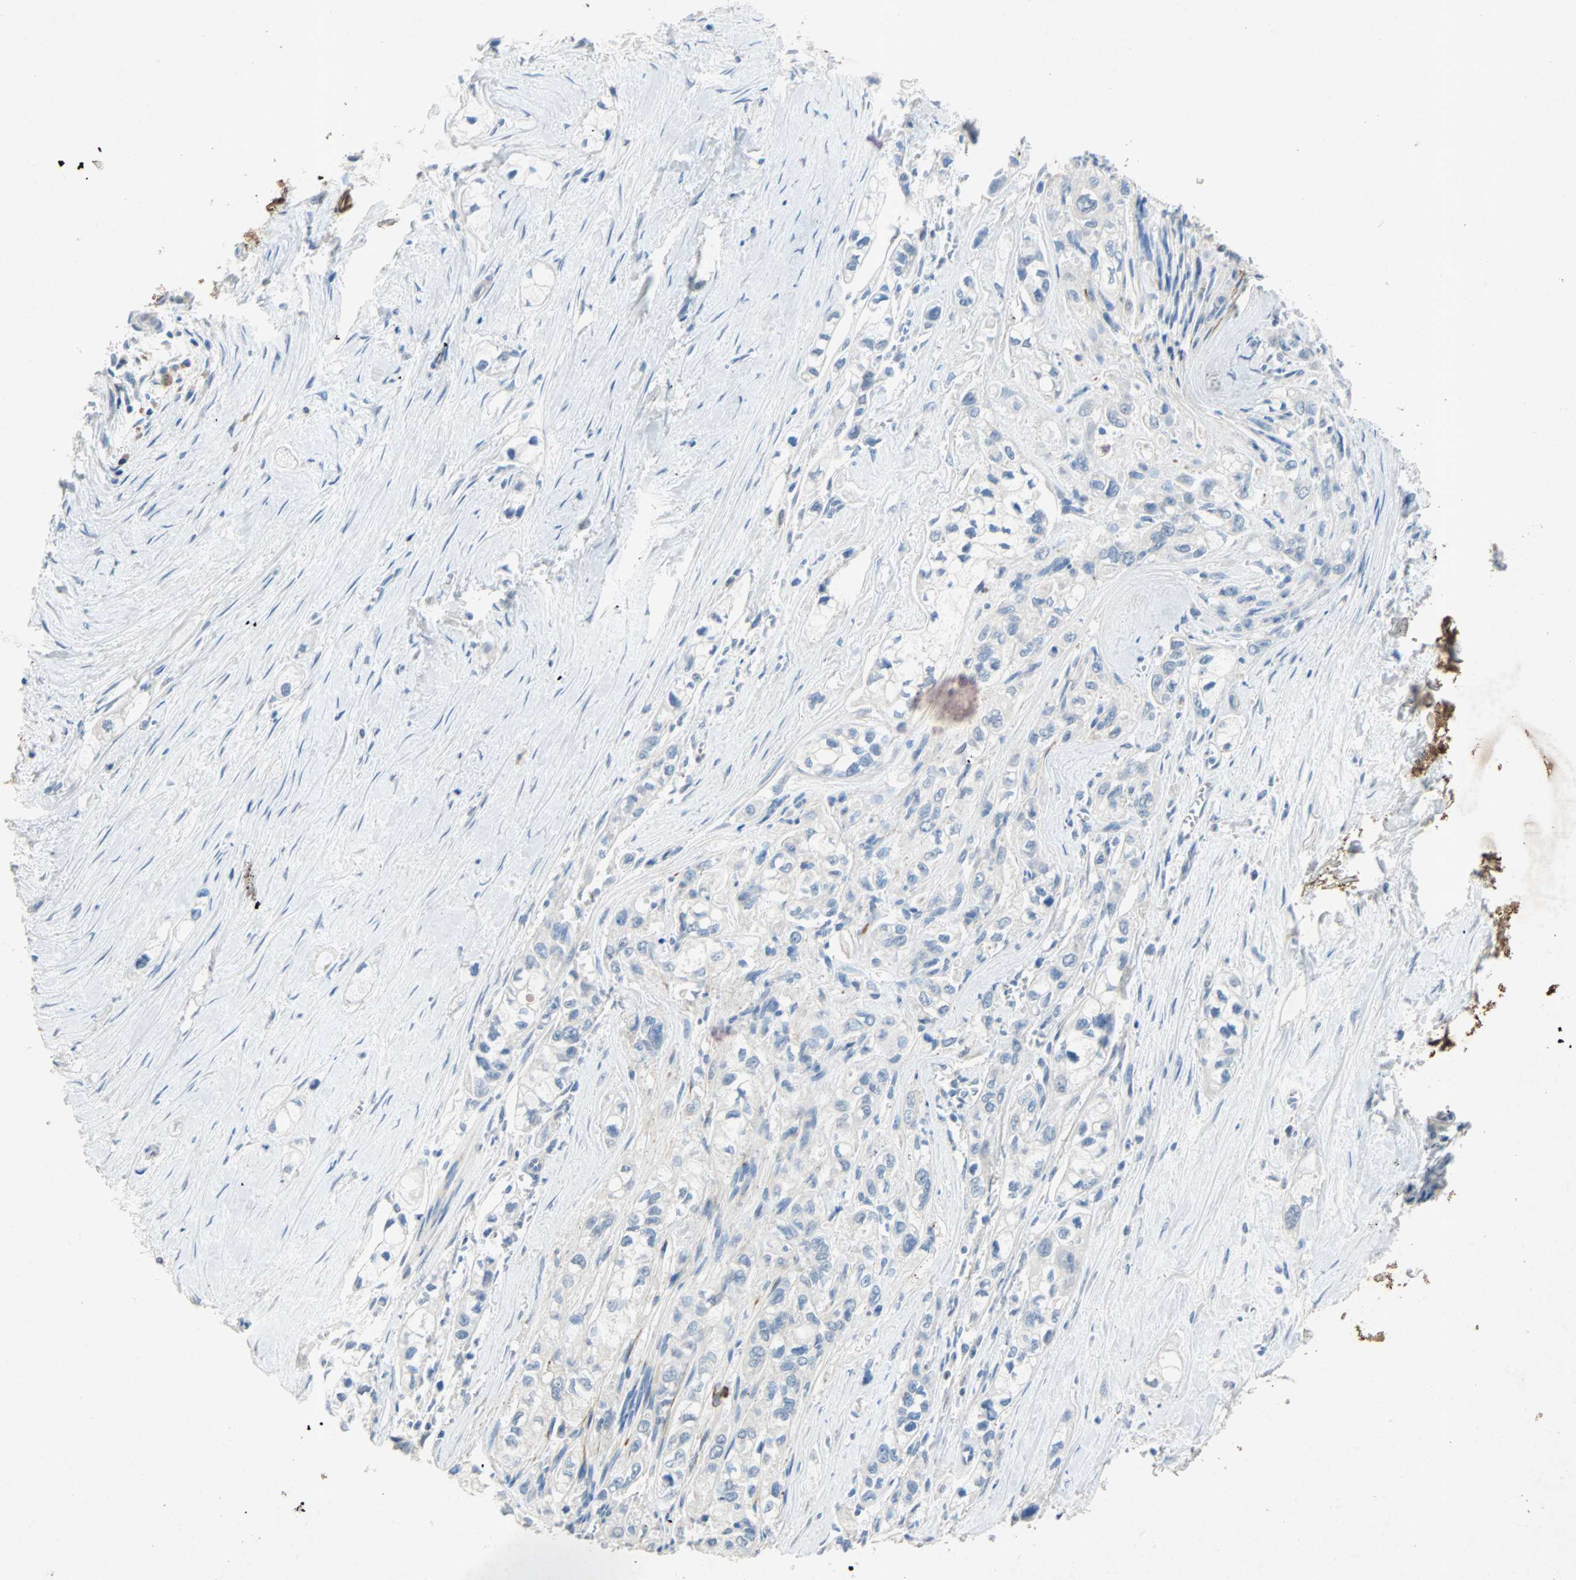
{"staining": {"intensity": "negative", "quantity": "none", "location": "none"}, "tissue": "pancreatic cancer", "cell_type": "Tumor cells", "image_type": "cancer", "snomed": [{"axis": "morphology", "description": "Adenocarcinoma, NOS"}, {"axis": "topography", "description": "Pancreas"}], "caption": "The IHC photomicrograph has no significant staining in tumor cells of pancreatic cancer (adenocarcinoma) tissue.", "gene": "PCDHB2", "patient": {"sex": "male", "age": 74}}